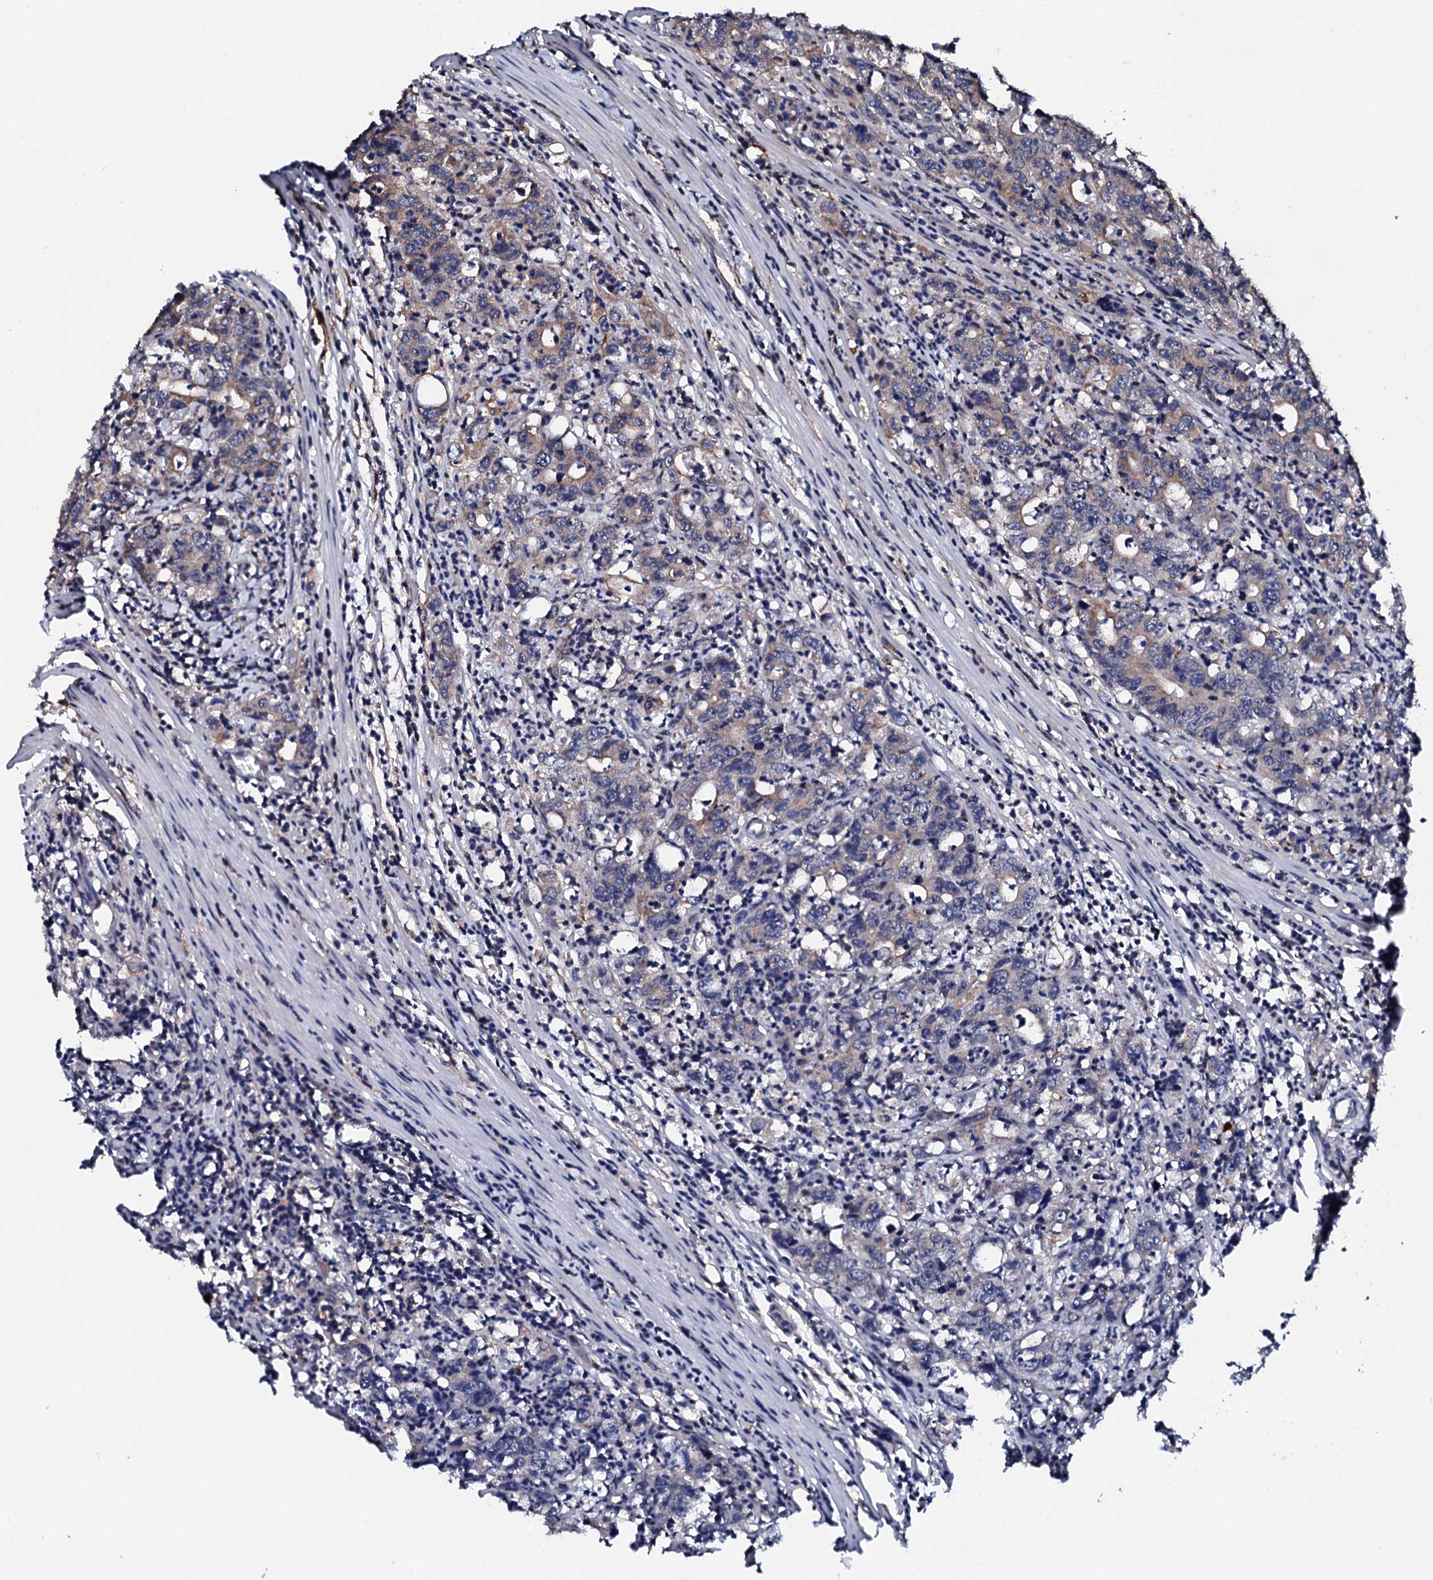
{"staining": {"intensity": "weak", "quantity": "<25%", "location": "cytoplasmic/membranous"}, "tissue": "colorectal cancer", "cell_type": "Tumor cells", "image_type": "cancer", "snomed": [{"axis": "morphology", "description": "Adenocarcinoma, NOS"}, {"axis": "topography", "description": "Colon"}], "caption": "A micrograph of colorectal cancer (adenocarcinoma) stained for a protein exhibits no brown staining in tumor cells.", "gene": "EDC3", "patient": {"sex": "female", "age": 75}}